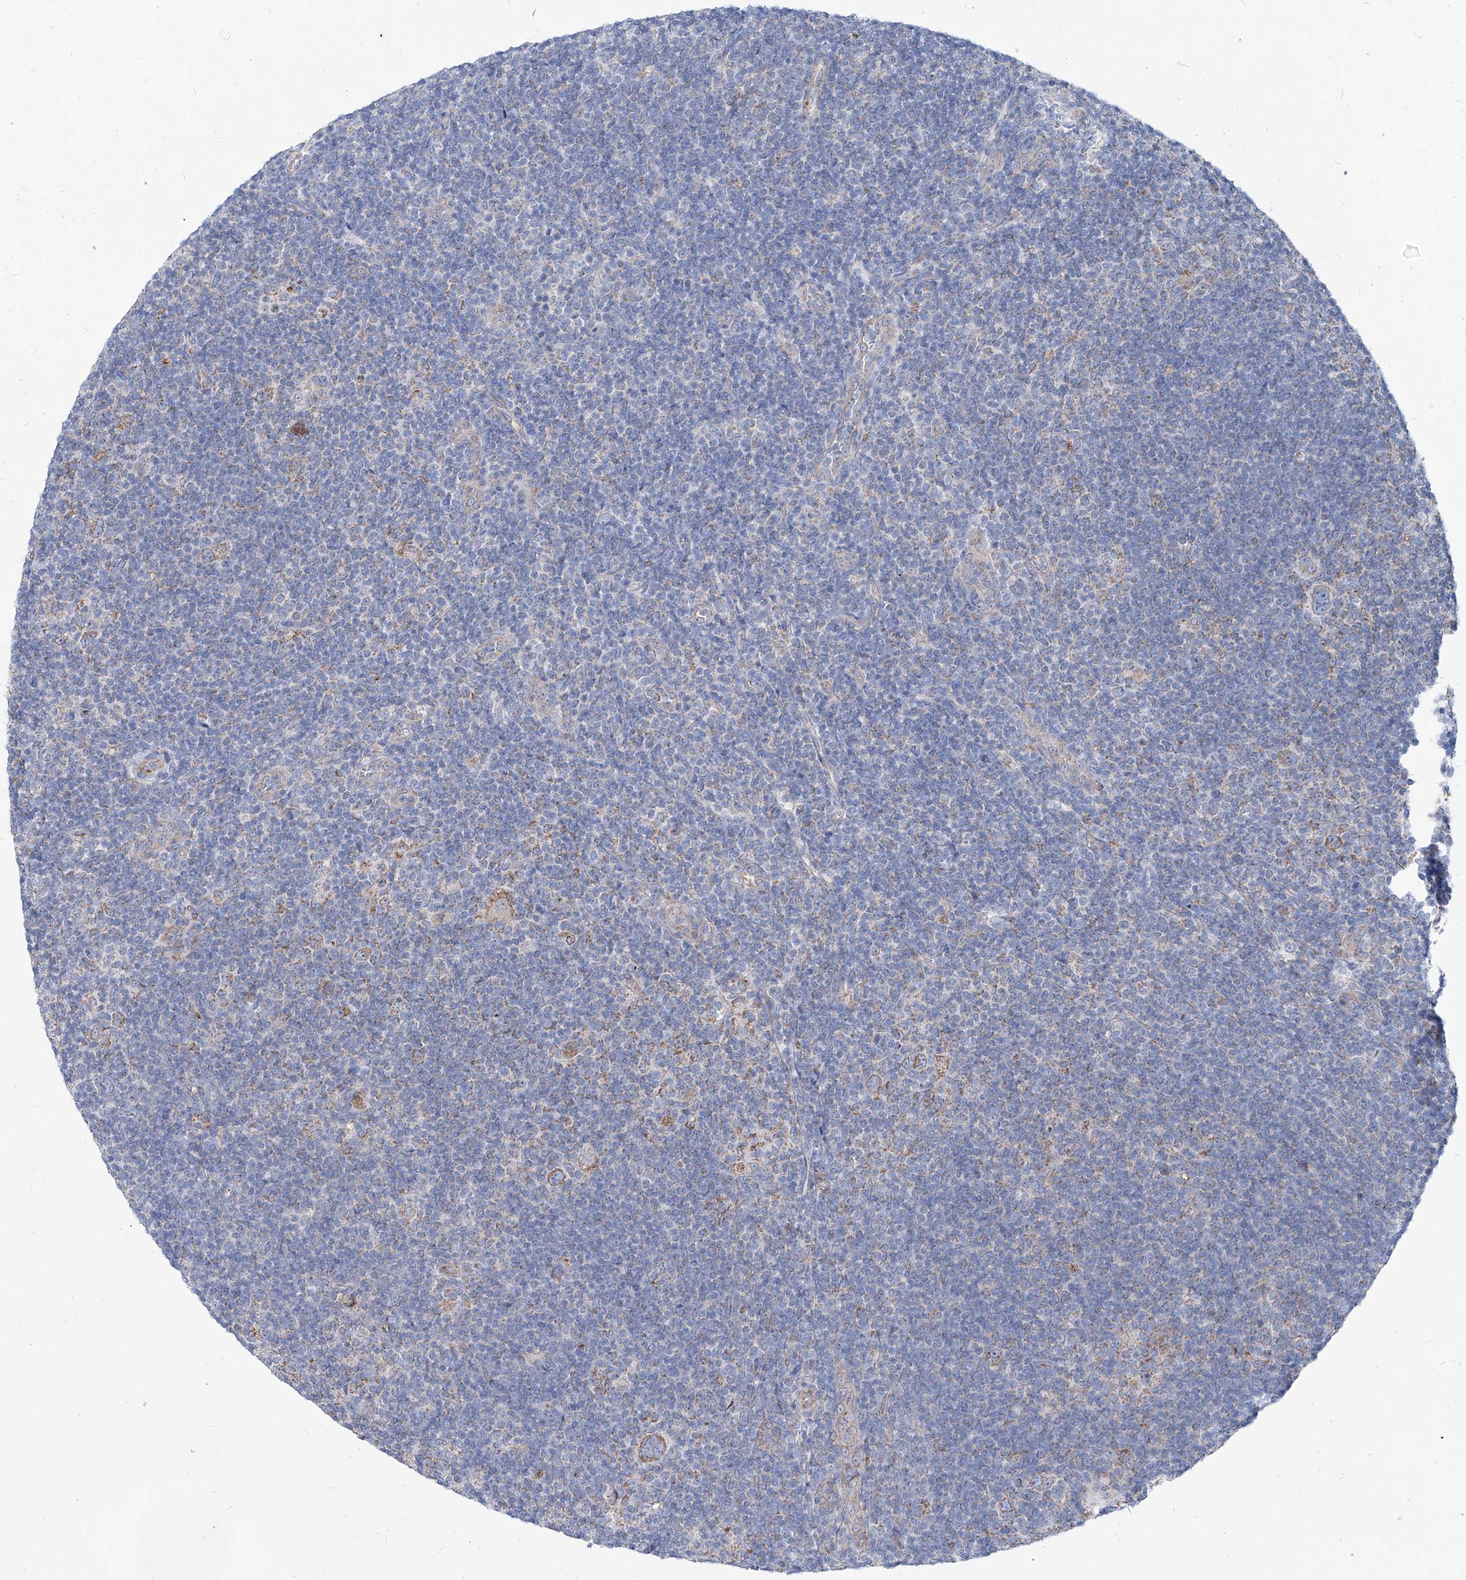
{"staining": {"intensity": "moderate", "quantity": "25%-75%", "location": "cytoplasmic/membranous"}, "tissue": "lymphoma", "cell_type": "Tumor cells", "image_type": "cancer", "snomed": [{"axis": "morphology", "description": "Hodgkin's disease, NOS"}, {"axis": "topography", "description": "Lymph node"}], "caption": "The histopathology image reveals a brown stain indicating the presence of a protein in the cytoplasmic/membranous of tumor cells in Hodgkin's disease.", "gene": "AGPS", "patient": {"sex": "female", "age": 57}}